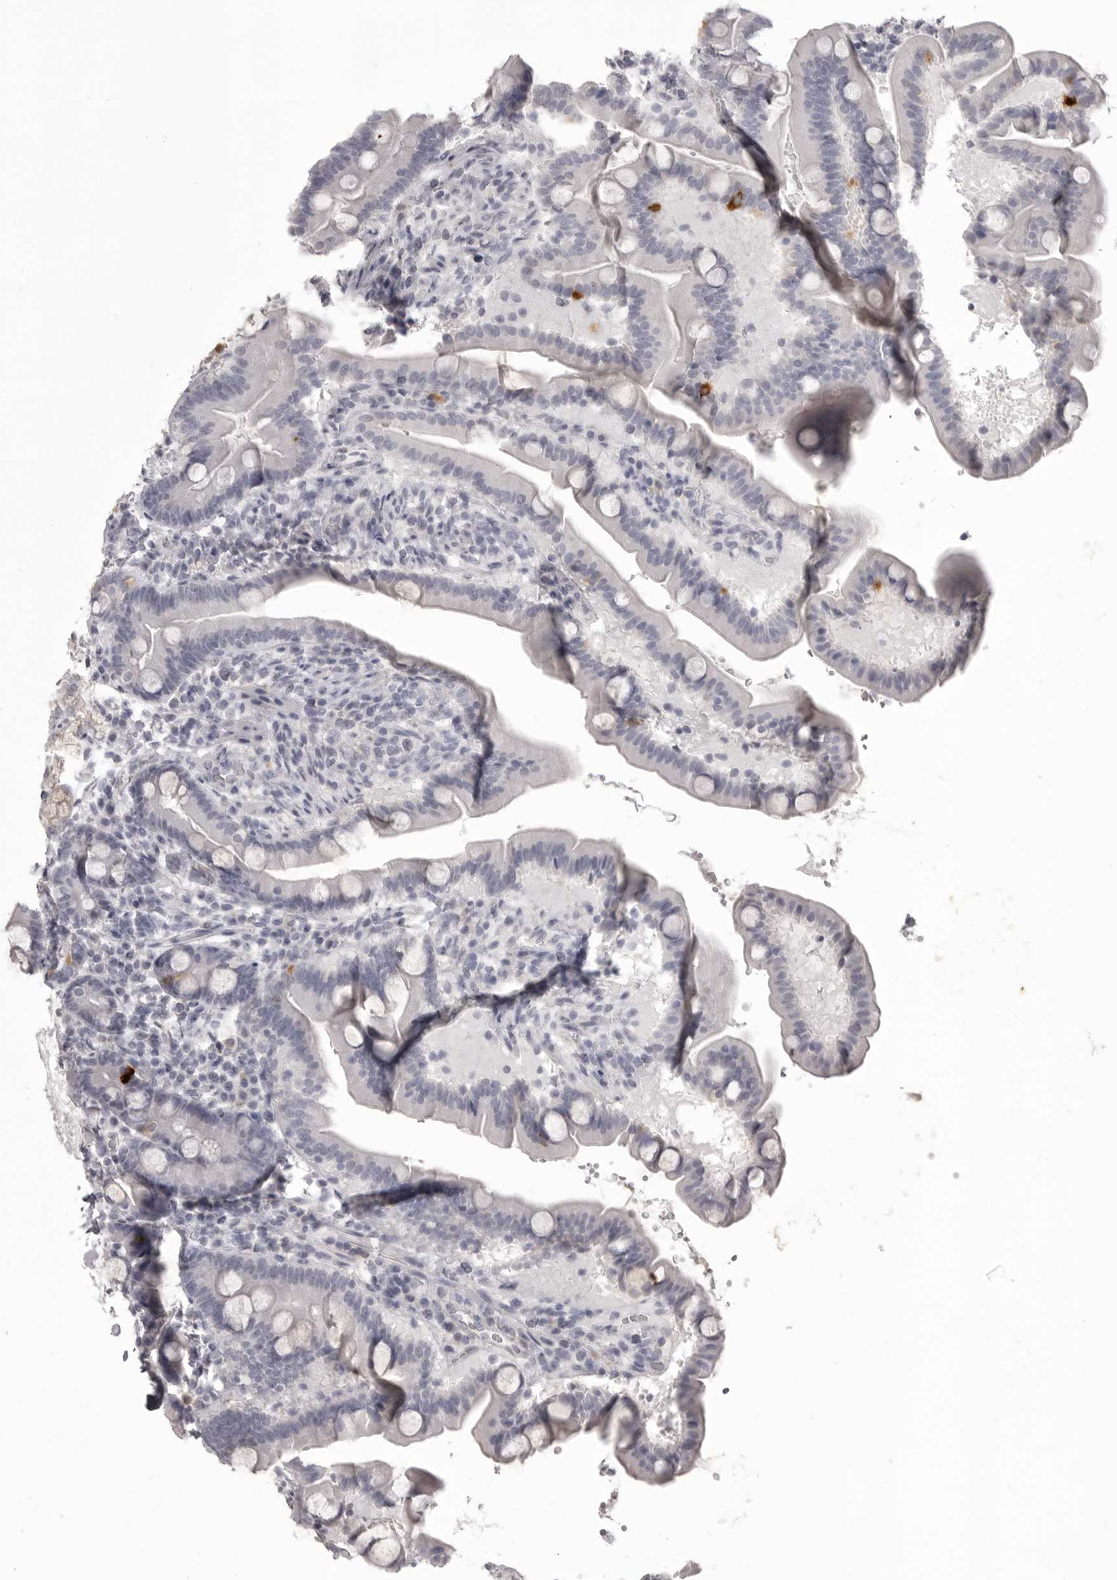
{"staining": {"intensity": "moderate", "quantity": "25%-75%", "location": "cytoplasmic/membranous"}, "tissue": "duodenum", "cell_type": "Glandular cells", "image_type": "normal", "snomed": [{"axis": "morphology", "description": "Normal tissue, NOS"}, {"axis": "topography", "description": "Duodenum"}], "caption": "DAB immunohistochemical staining of unremarkable human duodenum reveals moderate cytoplasmic/membranous protein staining in approximately 25%-75% of glandular cells.", "gene": "TIMP1", "patient": {"sex": "male", "age": 54}}